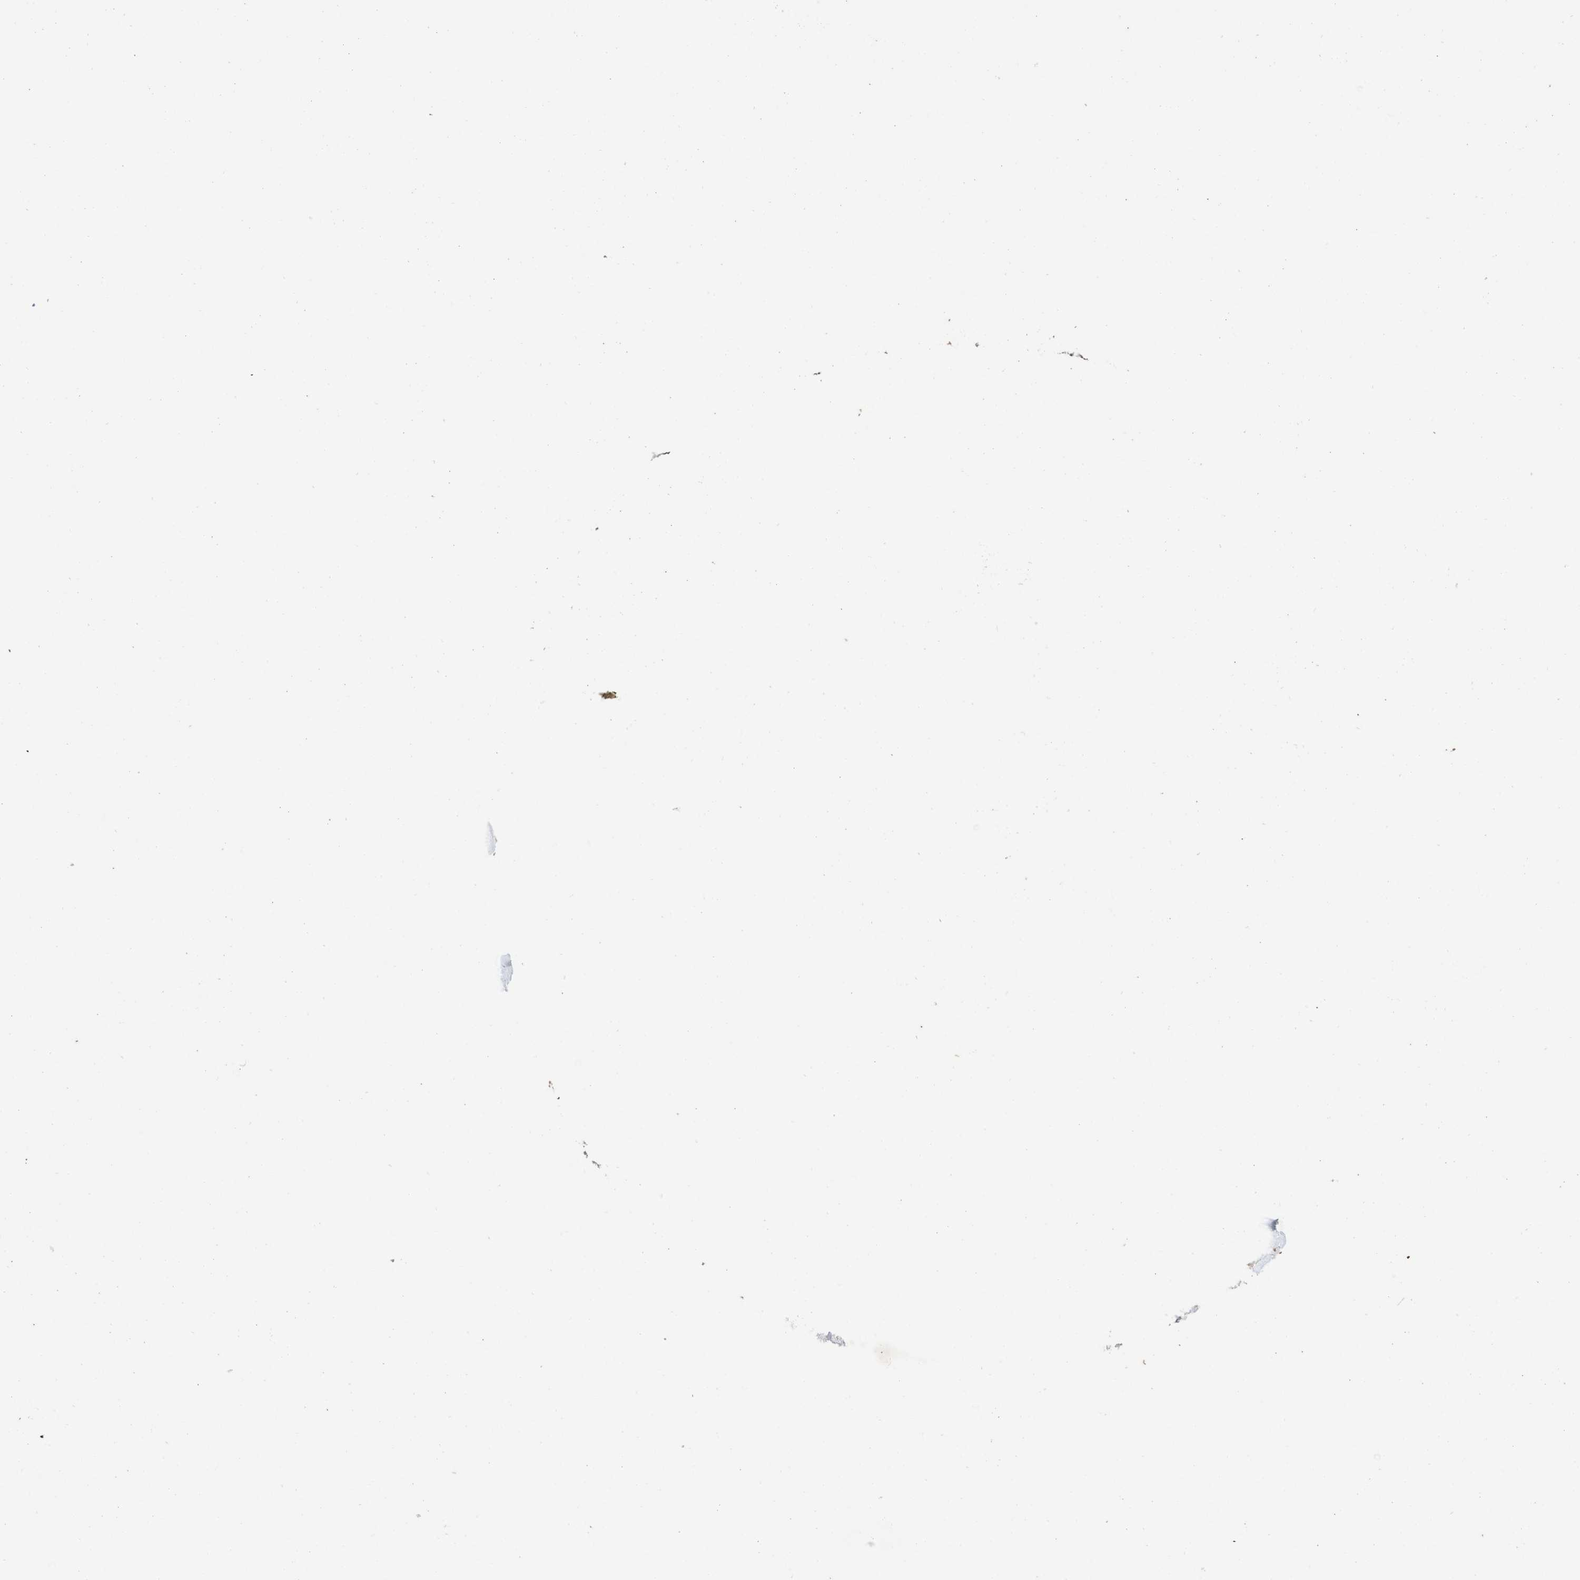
{"staining": {"intensity": "weak", "quantity": ">75%", "location": "nuclear"}, "tissue": "pancreatic cancer", "cell_type": "Tumor cells", "image_type": "cancer", "snomed": [{"axis": "morphology", "description": "Normal tissue, NOS"}, {"axis": "morphology", "description": "Adenocarcinoma, NOS"}, {"axis": "topography", "description": "Pancreas"}, {"axis": "topography", "description": "Duodenum"}], "caption": "About >75% of tumor cells in human pancreatic cancer display weak nuclear protein expression as visualized by brown immunohistochemical staining.", "gene": "ZNF233", "patient": {"sex": "female", "age": 60}}